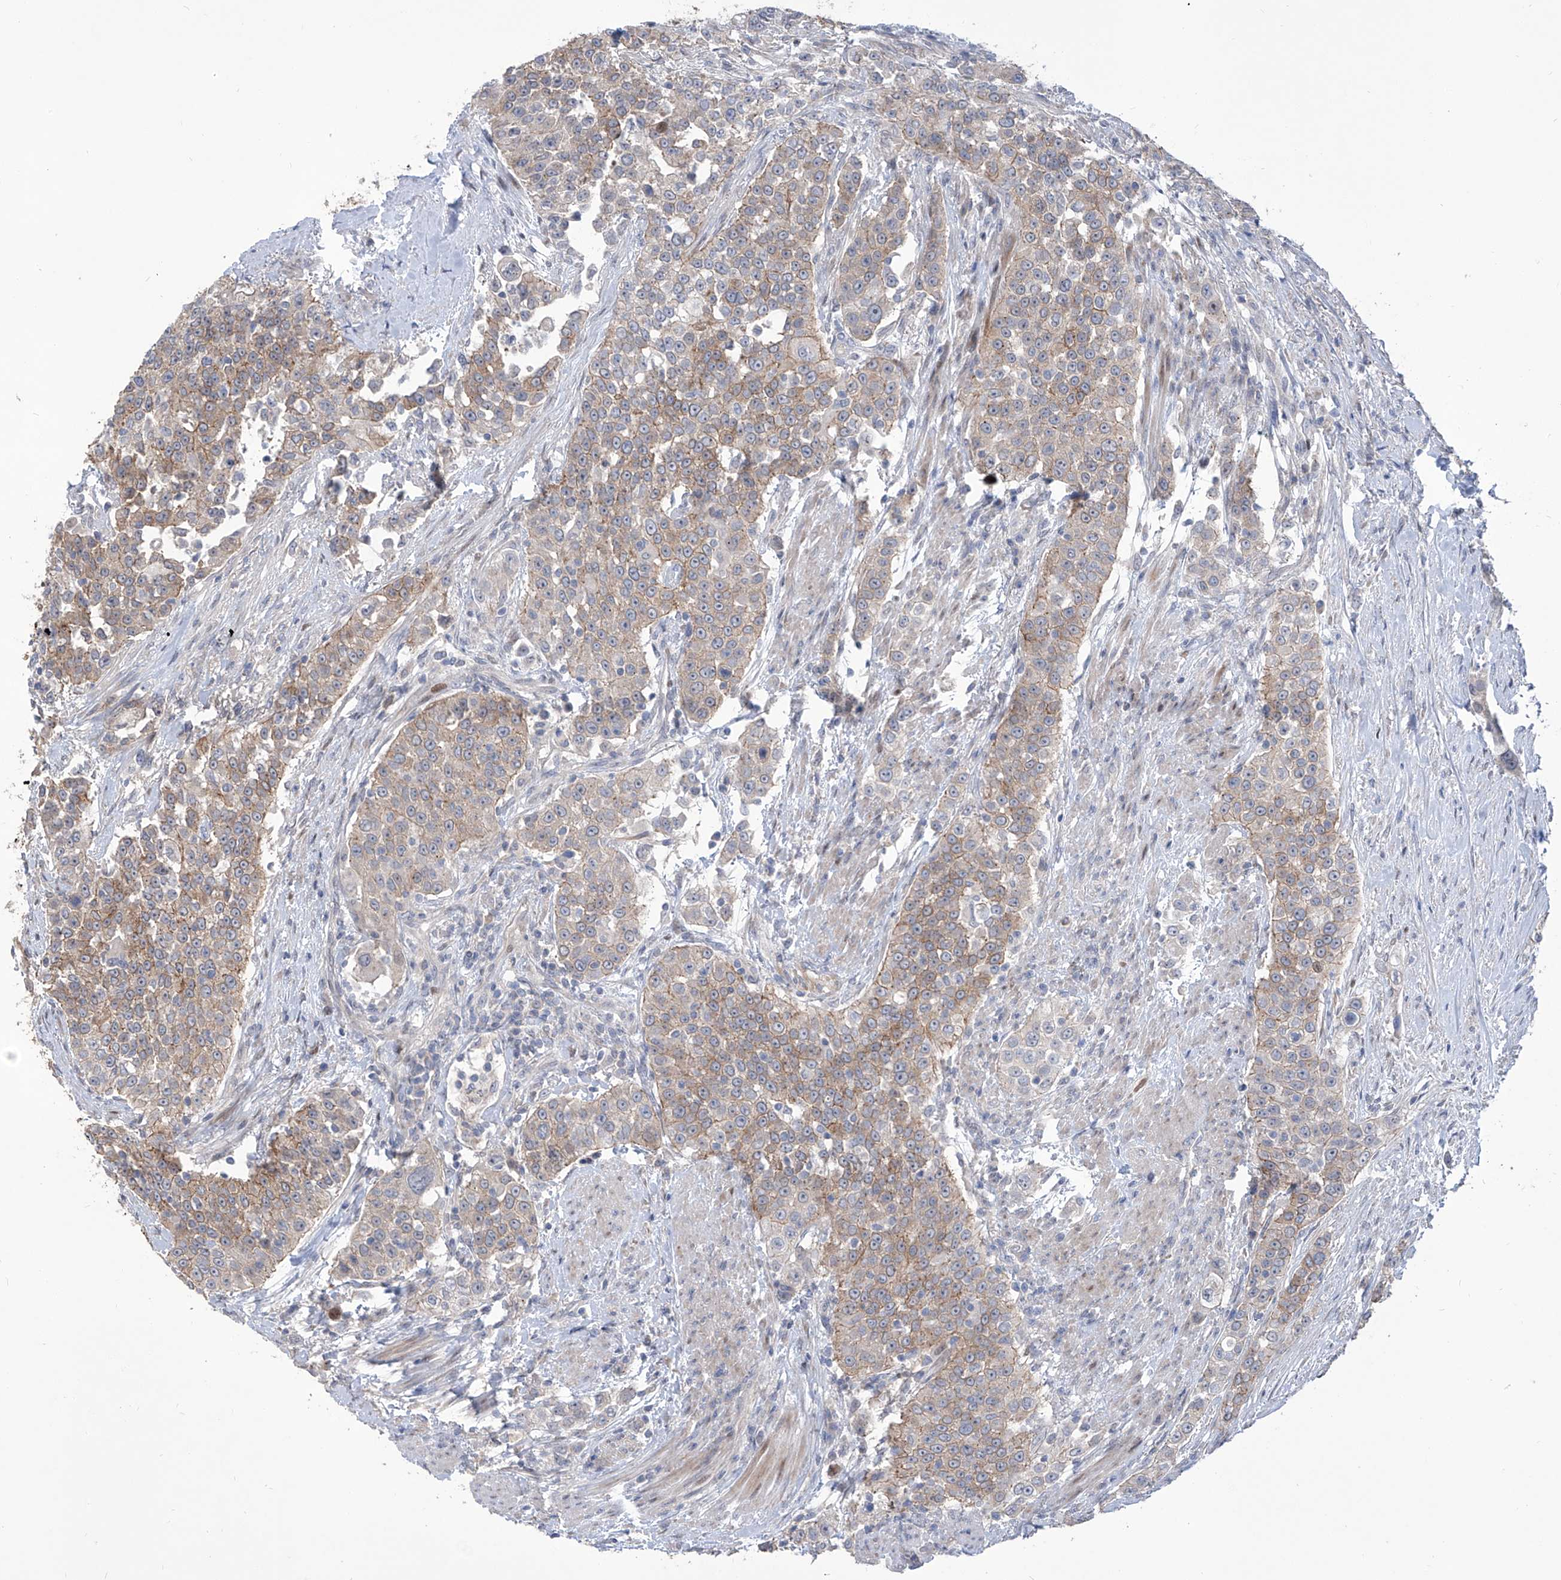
{"staining": {"intensity": "weak", "quantity": ">75%", "location": "cytoplasmic/membranous"}, "tissue": "urothelial cancer", "cell_type": "Tumor cells", "image_type": "cancer", "snomed": [{"axis": "morphology", "description": "Urothelial carcinoma, High grade"}, {"axis": "topography", "description": "Urinary bladder"}], "caption": "Human urothelial cancer stained with a brown dye displays weak cytoplasmic/membranous positive expression in approximately >75% of tumor cells.", "gene": "LRRC1", "patient": {"sex": "female", "age": 80}}